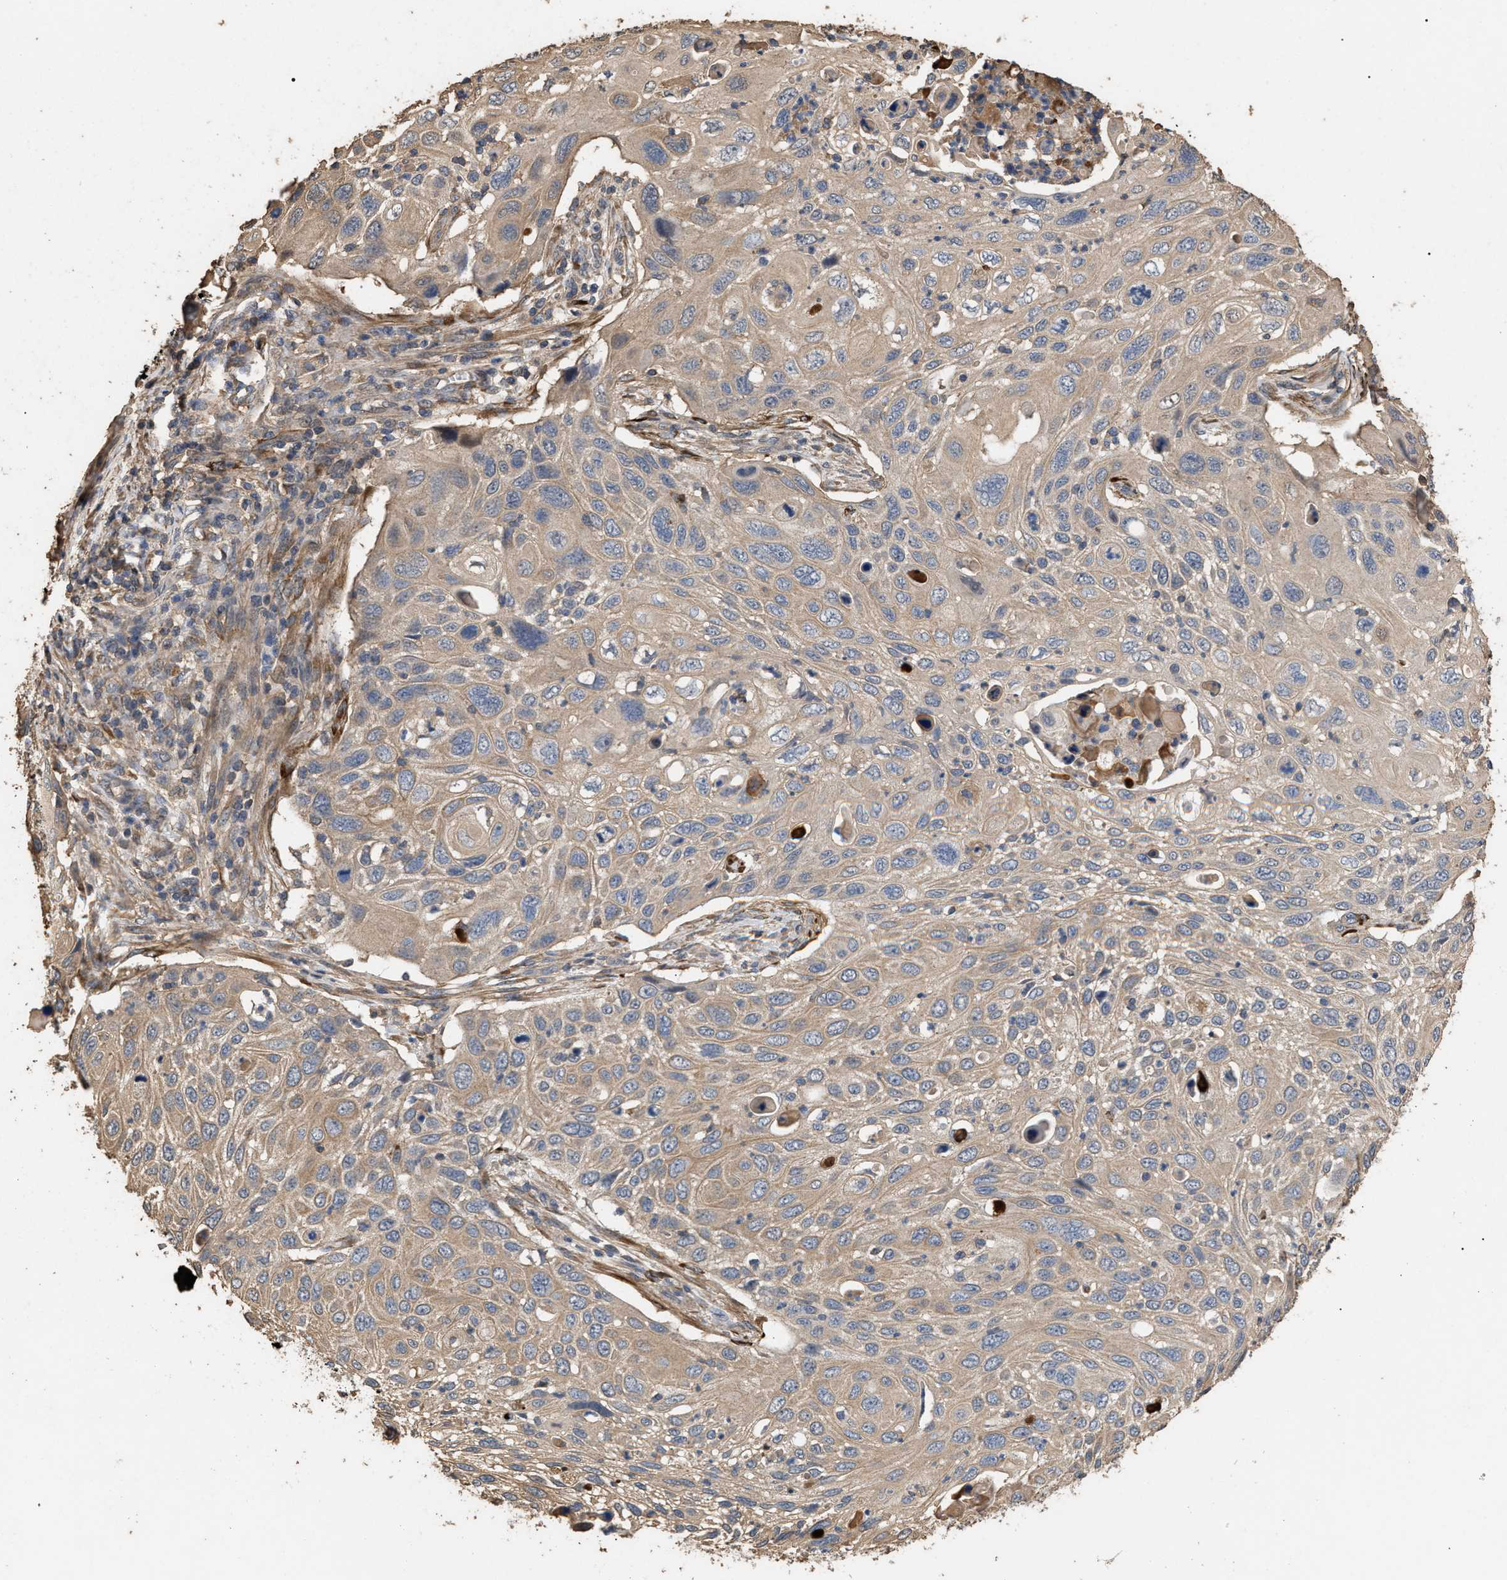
{"staining": {"intensity": "weak", "quantity": ">75%", "location": "cytoplasmic/membranous"}, "tissue": "cervical cancer", "cell_type": "Tumor cells", "image_type": "cancer", "snomed": [{"axis": "morphology", "description": "Squamous cell carcinoma, NOS"}, {"axis": "topography", "description": "Cervix"}], "caption": "Cervical cancer stained with DAB (3,3'-diaminobenzidine) immunohistochemistry (IHC) reveals low levels of weak cytoplasmic/membranous positivity in approximately >75% of tumor cells.", "gene": "HTRA3", "patient": {"sex": "female", "age": 70}}